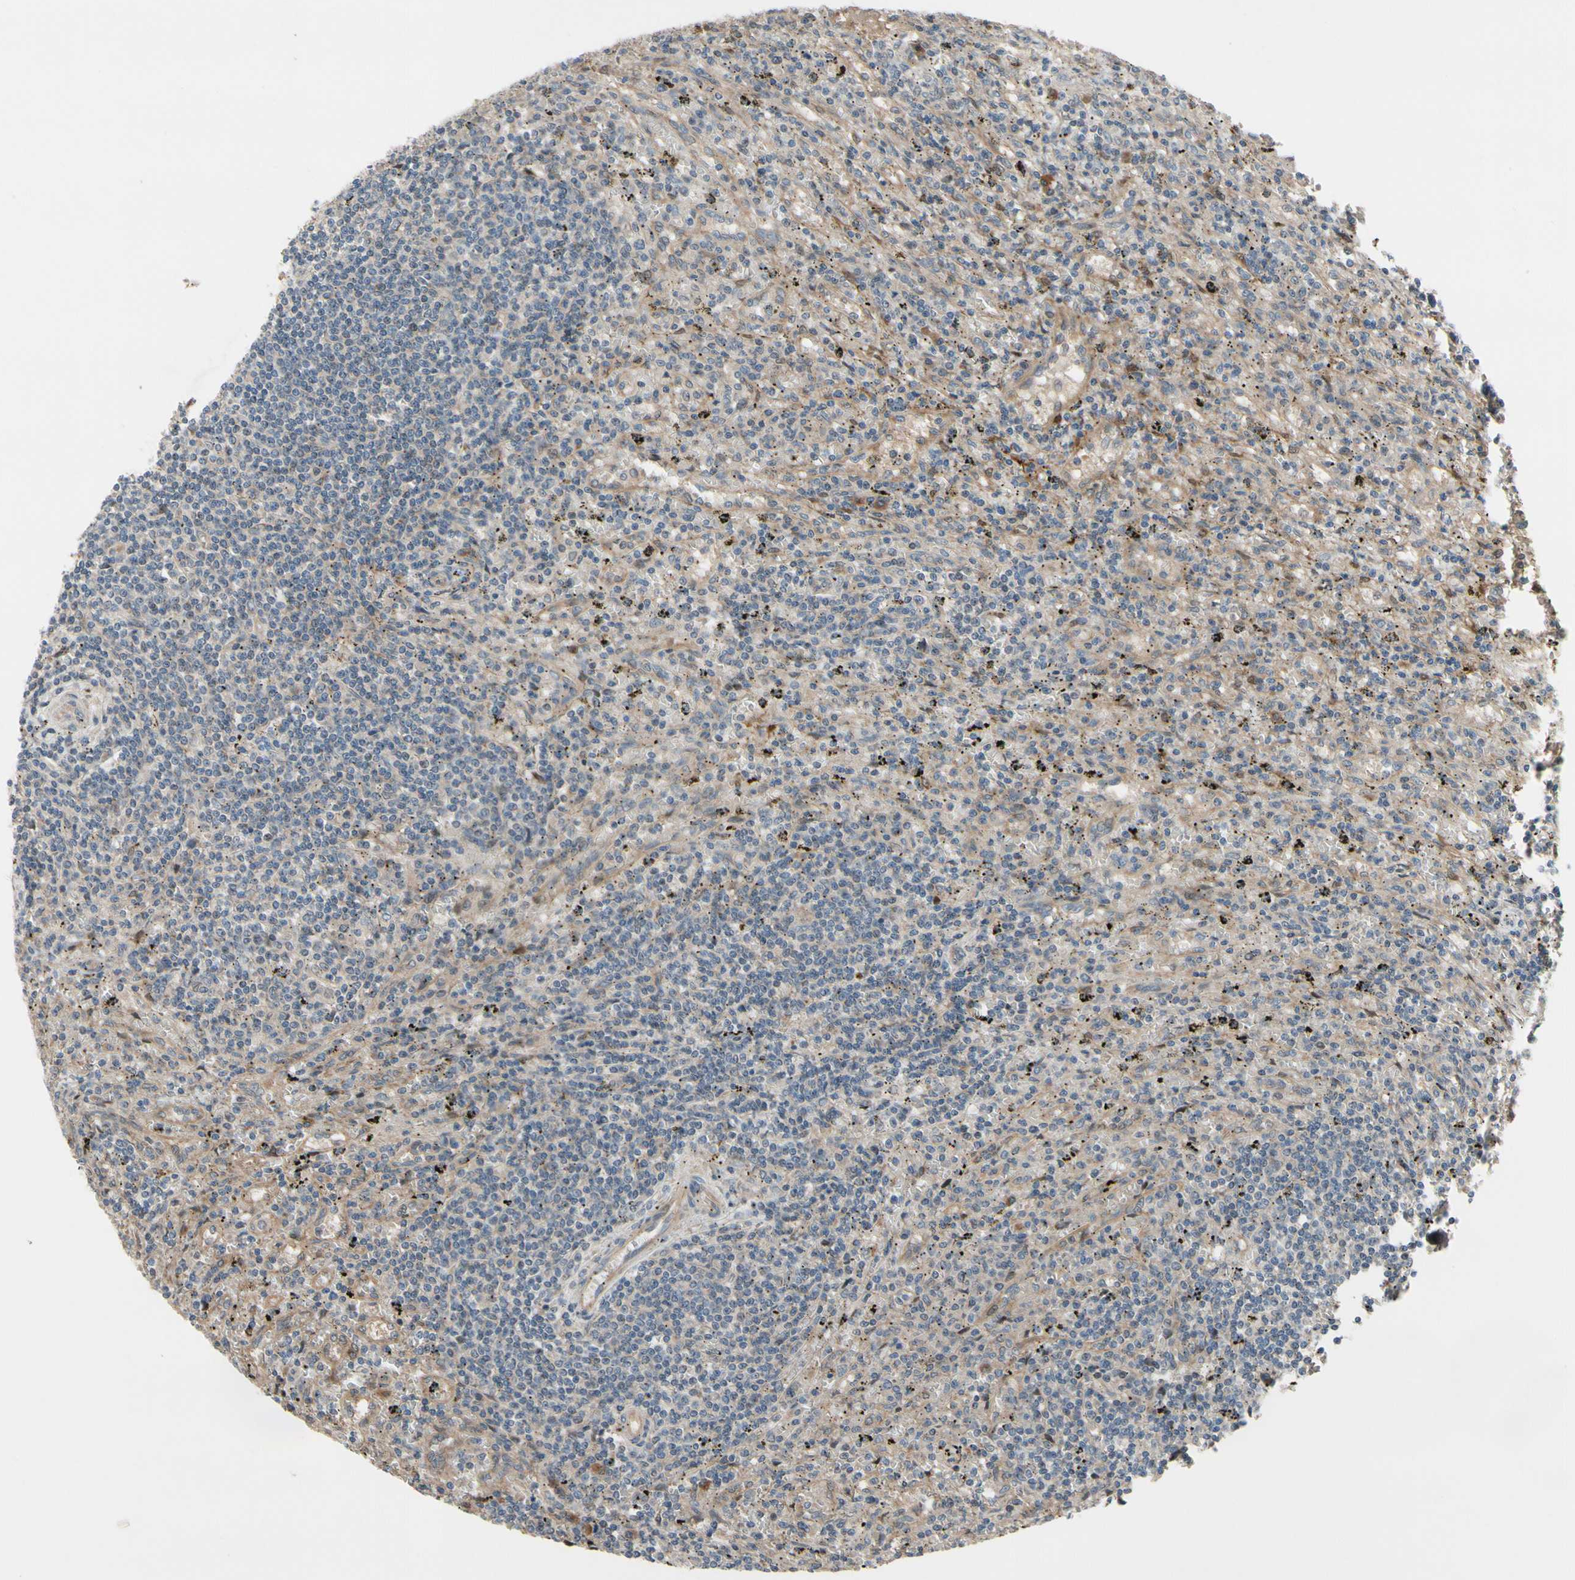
{"staining": {"intensity": "negative", "quantity": "none", "location": "none"}, "tissue": "lymphoma", "cell_type": "Tumor cells", "image_type": "cancer", "snomed": [{"axis": "morphology", "description": "Malignant lymphoma, non-Hodgkin's type, Low grade"}, {"axis": "topography", "description": "Spleen"}], "caption": "Tumor cells show no significant expression in lymphoma.", "gene": "ICAM5", "patient": {"sex": "male", "age": 76}}